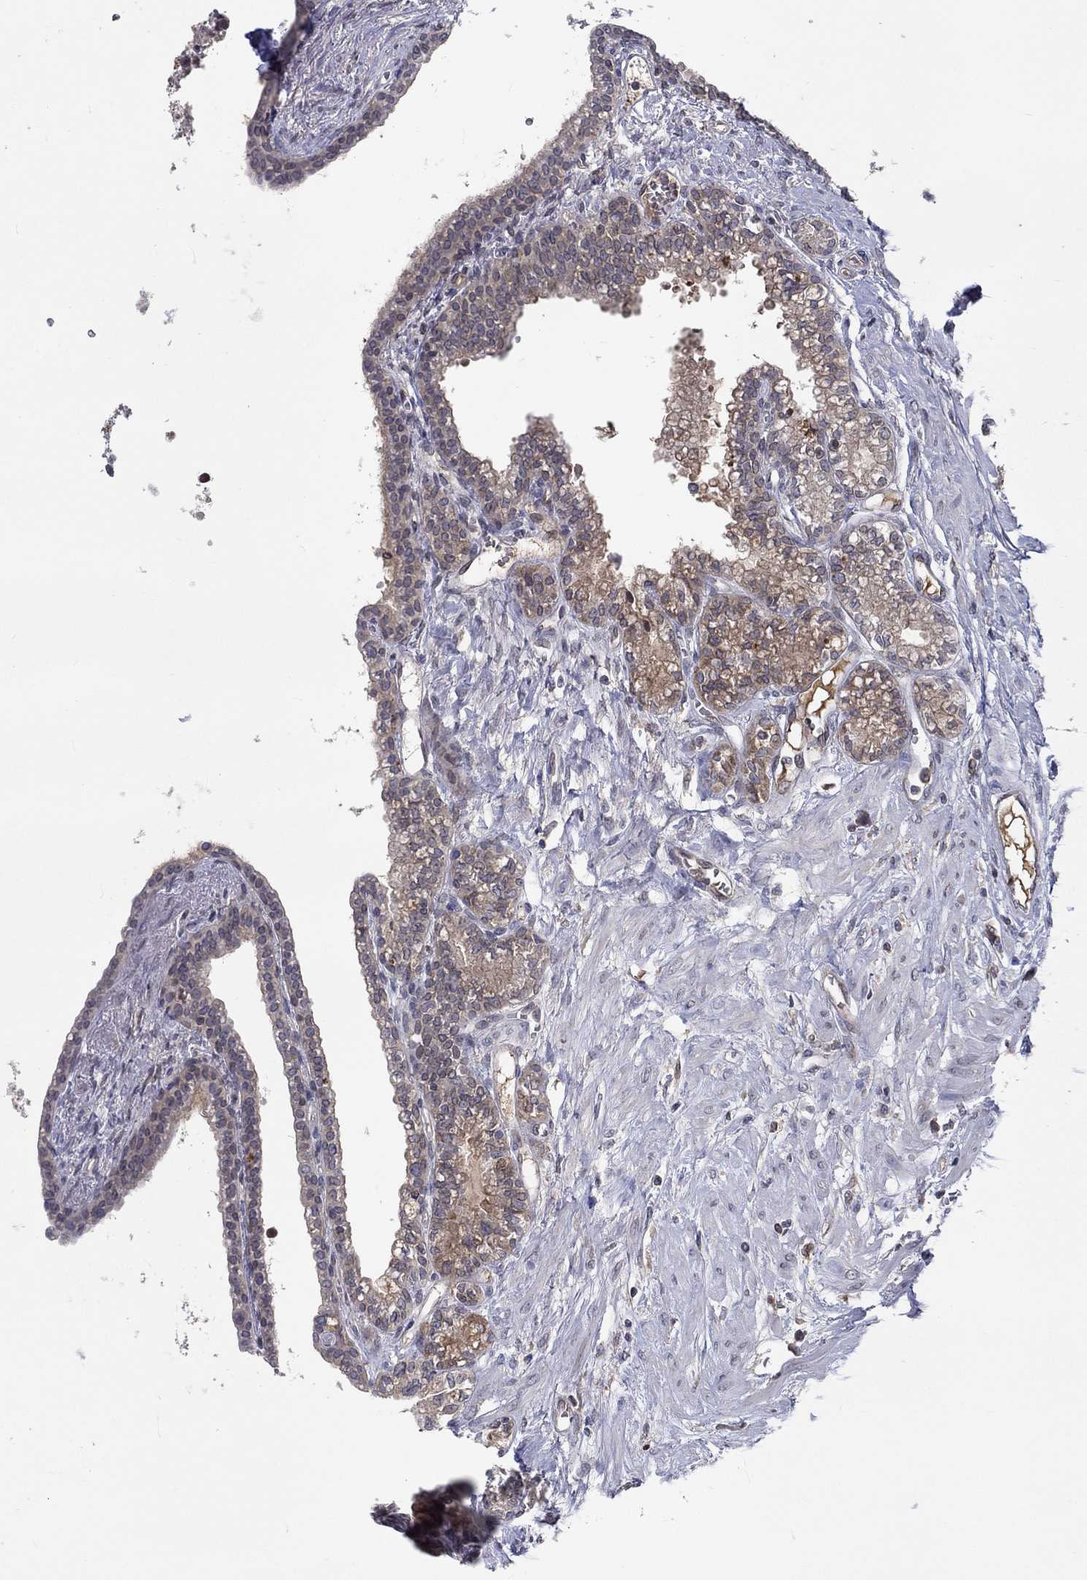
{"staining": {"intensity": "negative", "quantity": "none", "location": "none"}, "tissue": "seminal vesicle", "cell_type": "Glandular cells", "image_type": "normal", "snomed": [{"axis": "morphology", "description": "Normal tissue, NOS"}, {"axis": "morphology", "description": "Urothelial carcinoma, NOS"}, {"axis": "topography", "description": "Urinary bladder"}, {"axis": "topography", "description": "Seminal veicle"}], "caption": "Immunohistochemical staining of unremarkable seminal vesicle shows no significant expression in glandular cells. Brightfield microscopy of IHC stained with DAB (3,3'-diaminobenzidine) (brown) and hematoxylin (blue), captured at high magnification.", "gene": "CETN3", "patient": {"sex": "male", "age": 76}}